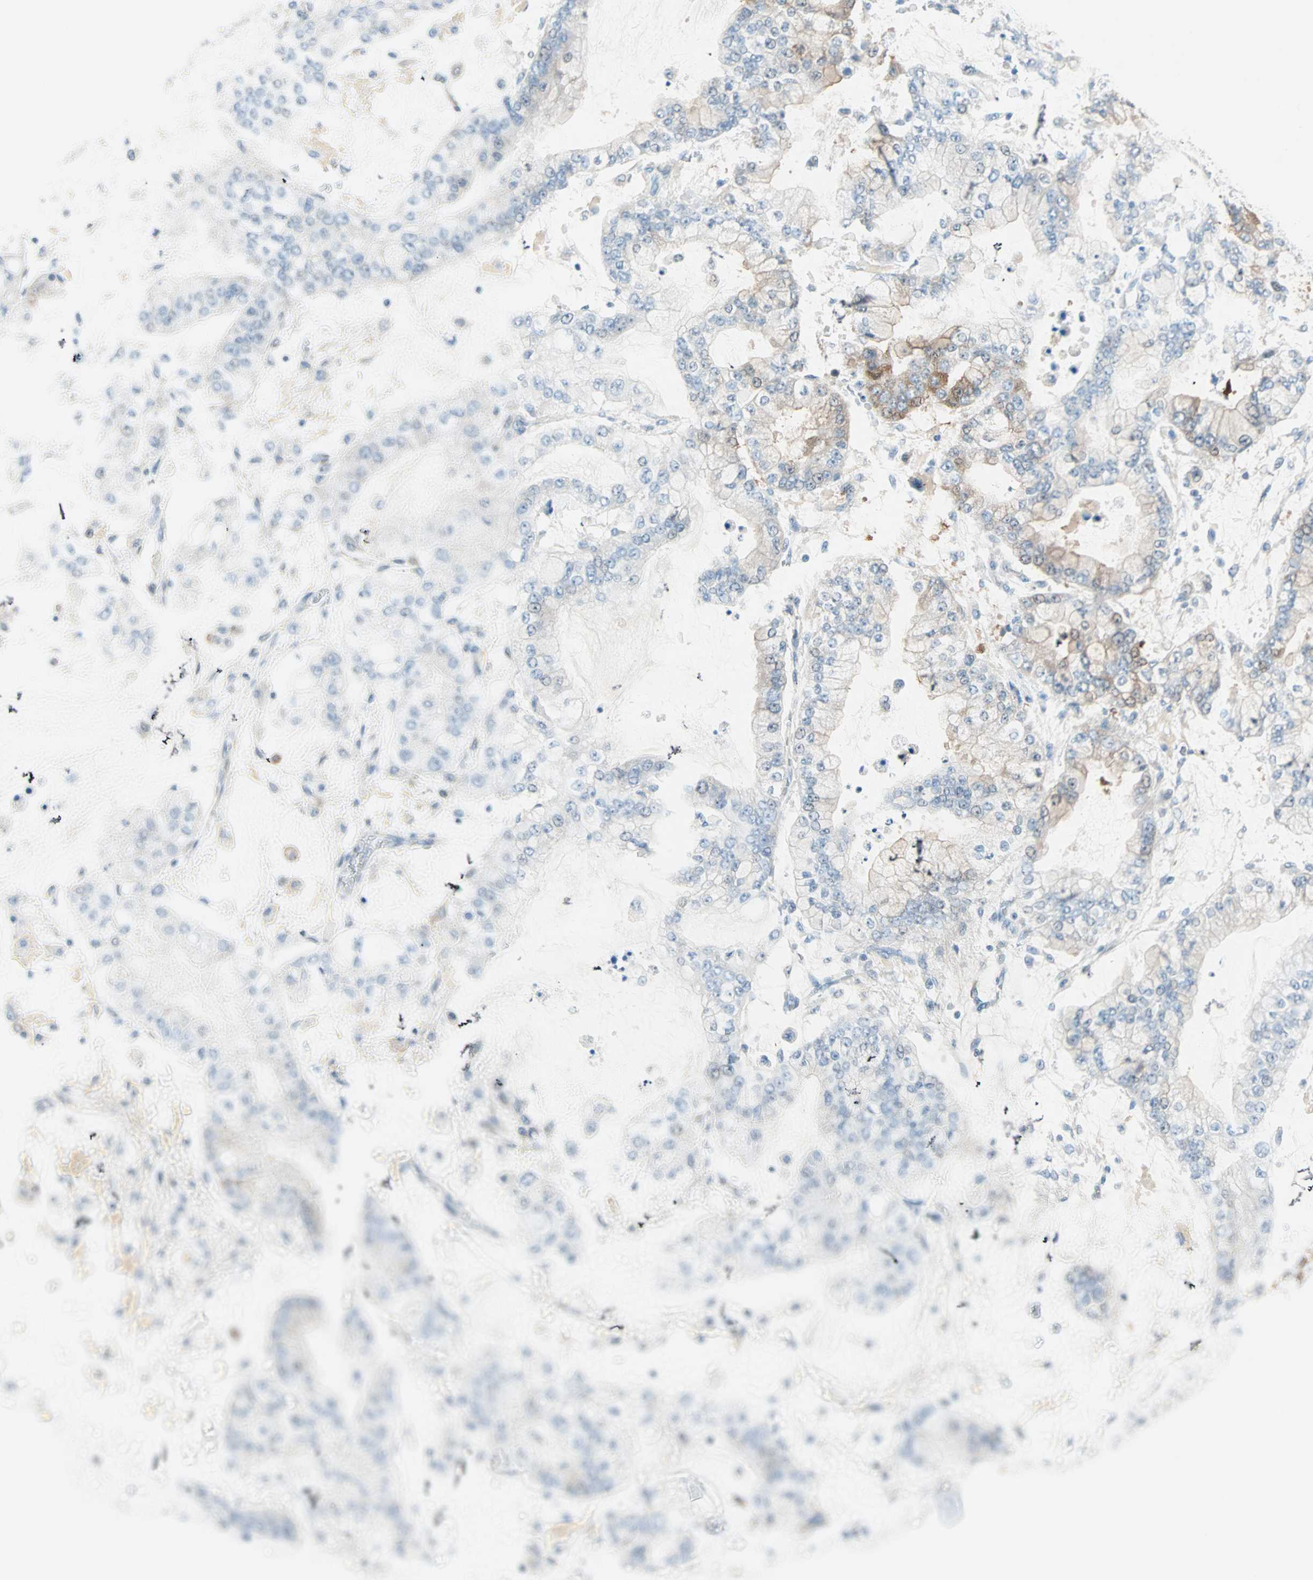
{"staining": {"intensity": "strong", "quantity": "25%-75%", "location": "cytoplasmic/membranous"}, "tissue": "stomach cancer", "cell_type": "Tumor cells", "image_type": "cancer", "snomed": [{"axis": "morphology", "description": "Normal tissue, NOS"}, {"axis": "morphology", "description": "Adenocarcinoma, NOS"}, {"axis": "topography", "description": "Stomach, upper"}, {"axis": "topography", "description": "Stomach"}], "caption": "Immunohistochemistry of stomach cancer exhibits high levels of strong cytoplasmic/membranous expression in approximately 25%-75% of tumor cells. (DAB (3,3'-diaminobenzidine) = brown stain, brightfield microscopy at high magnification).", "gene": "ATF6", "patient": {"sex": "male", "age": 76}}